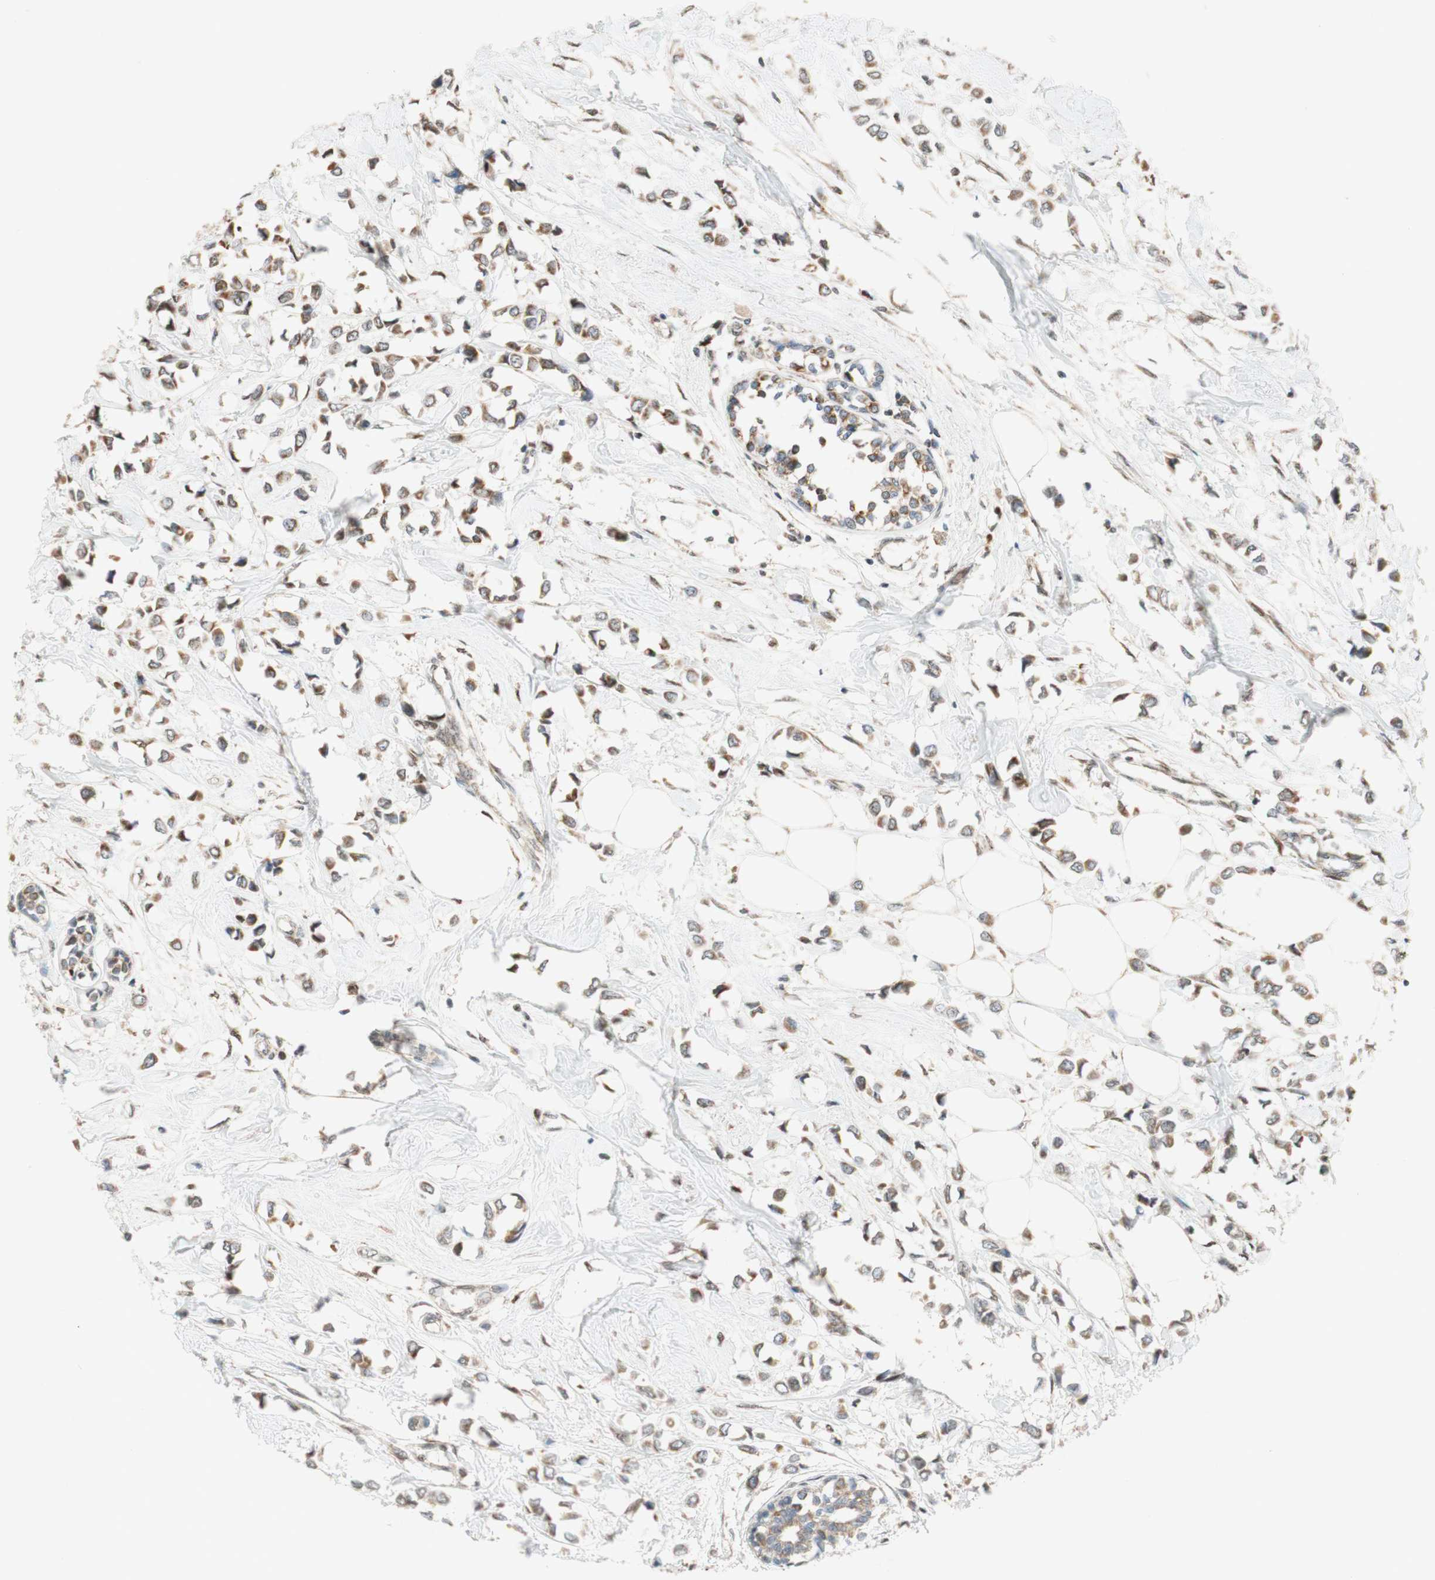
{"staining": {"intensity": "weak", "quantity": ">75%", "location": "cytoplasmic/membranous"}, "tissue": "breast cancer", "cell_type": "Tumor cells", "image_type": "cancer", "snomed": [{"axis": "morphology", "description": "Lobular carcinoma"}, {"axis": "topography", "description": "Breast"}], "caption": "IHC image of breast cancer stained for a protein (brown), which exhibits low levels of weak cytoplasmic/membranous expression in about >75% of tumor cells.", "gene": "DNMT3A", "patient": {"sex": "female", "age": 51}}